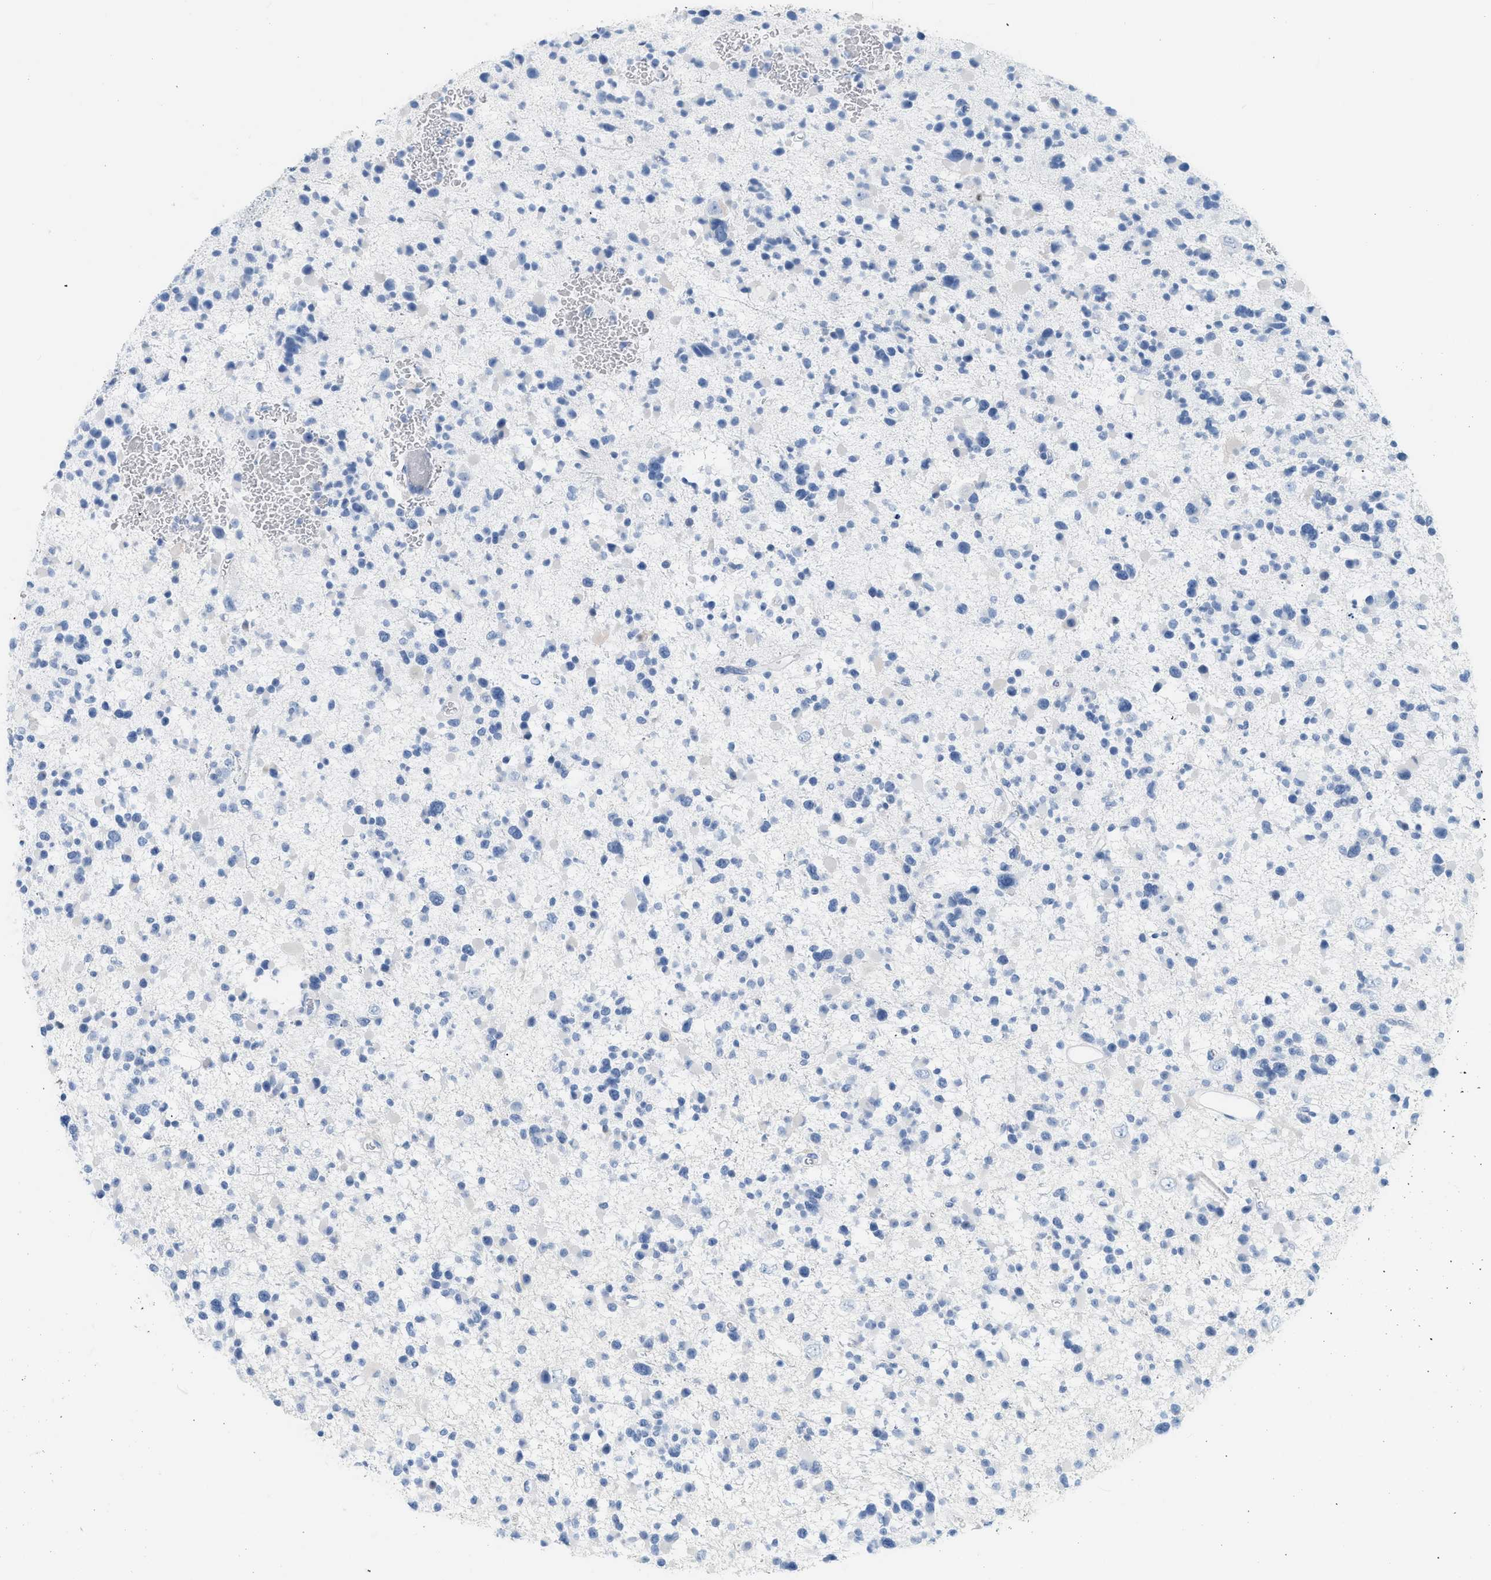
{"staining": {"intensity": "negative", "quantity": "none", "location": "none"}, "tissue": "glioma", "cell_type": "Tumor cells", "image_type": "cancer", "snomed": [{"axis": "morphology", "description": "Glioma, malignant, Low grade"}, {"axis": "topography", "description": "Brain"}], "caption": "Immunohistochemistry histopathology image of human malignant glioma (low-grade) stained for a protein (brown), which exhibits no staining in tumor cells. (DAB IHC, high magnification).", "gene": "DES", "patient": {"sex": "female", "age": 22}}